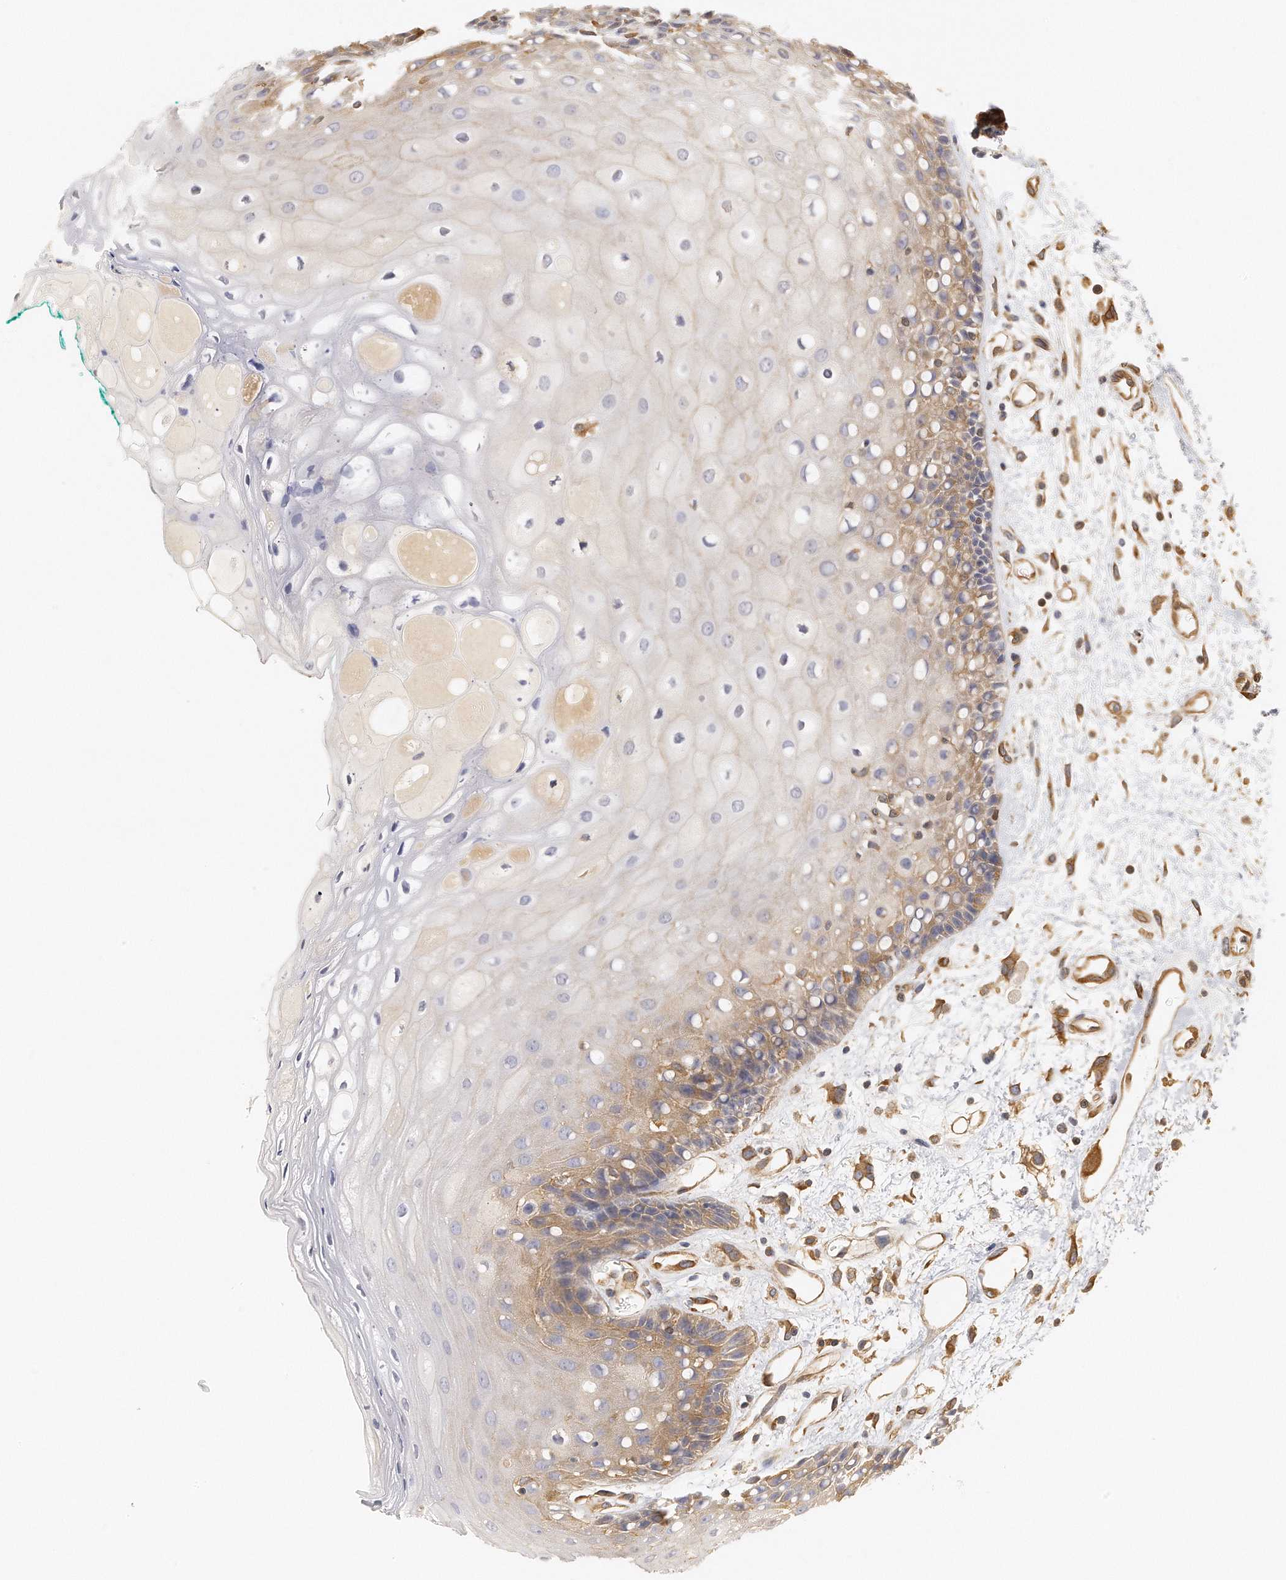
{"staining": {"intensity": "moderate", "quantity": "25%-75%", "location": "cytoplasmic/membranous"}, "tissue": "oral mucosa", "cell_type": "Squamous epithelial cells", "image_type": "normal", "snomed": [{"axis": "morphology", "description": "Normal tissue, NOS"}, {"axis": "morphology", "description": "Squamous cell carcinoma, NOS"}, {"axis": "topography", "description": "Skeletal muscle"}, {"axis": "topography", "description": "Oral tissue"}, {"axis": "topography", "description": "Head-Neck"}], "caption": "Human oral mucosa stained for a protein (brown) shows moderate cytoplasmic/membranous positive expression in about 25%-75% of squamous epithelial cells.", "gene": "CHST7", "patient": {"sex": "female", "age": 84}}